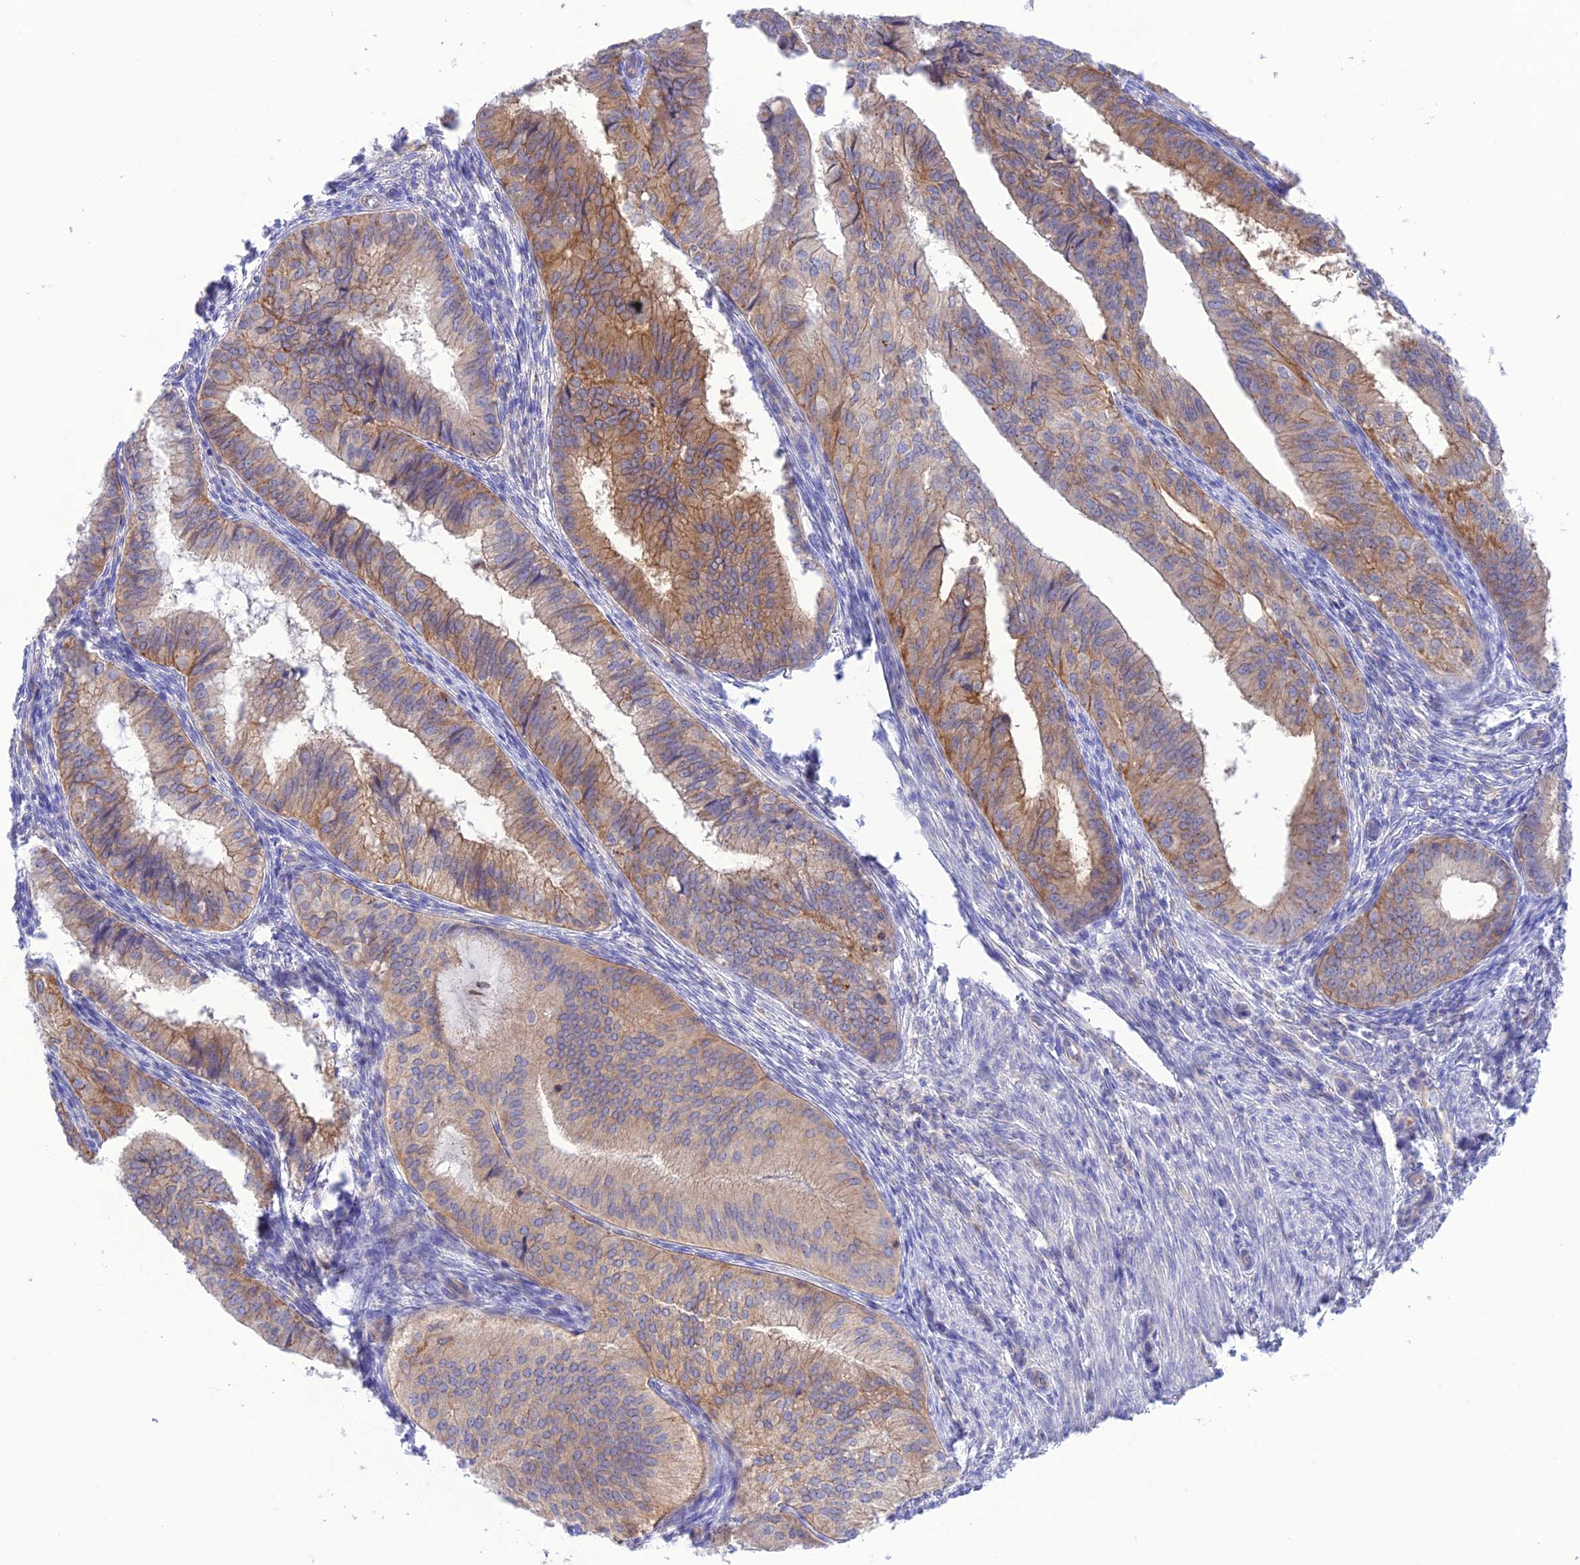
{"staining": {"intensity": "moderate", "quantity": ">75%", "location": "cytoplasmic/membranous"}, "tissue": "endometrial cancer", "cell_type": "Tumor cells", "image_type": "cancer", "snomed": [{"axis": "morphology", "description": "Adenocarcinoma, NOS"}, {"axis": "topography", "description": "Endometrium"}], "caption": "IHC photomicrograph of endometrial cancer (adenocarcinoma) stained for a protein (brown), which shows medium levels of moderate cytoplasmic/membranous expression in about >75% of tumor cells.", "gene": "CHSY3", "patient": {"sex": "female", "age": 50}}